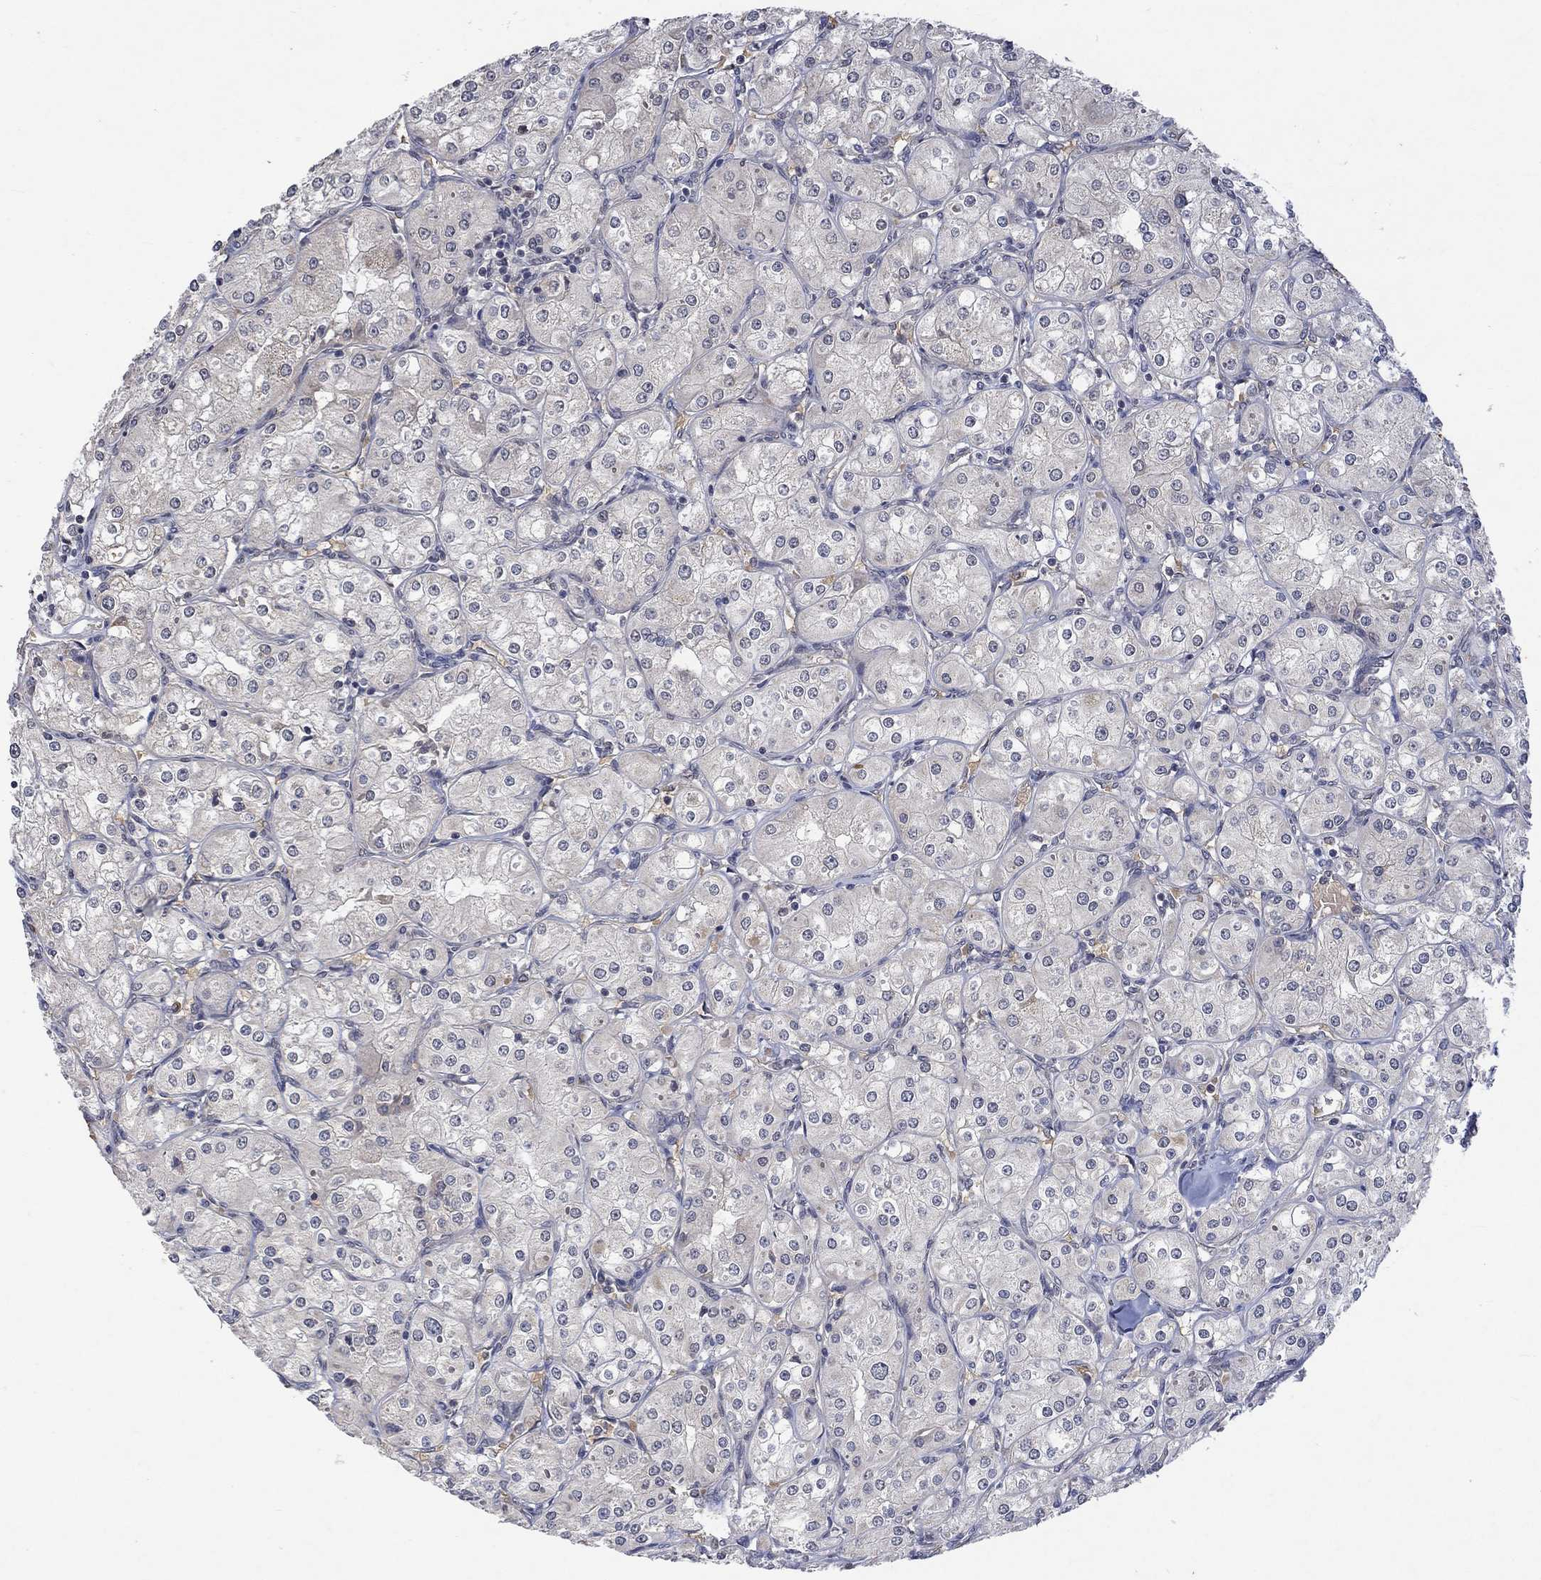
{"staining": {"intensity": "negative", "quantity": "none", "location": "none"}, "tissue": "renal cancer", "cell_type": "Tumor cells", "image_type": "cancer", "snomed": [{"axis": "morphology", "description": "Adenocarcinoma, NOS"}, {"axis": "topography", "description": "Kidney"}], "caption": "Immunohistochemistry of human adenocarcinoma (renal) reveals no expression in tumor cells.", "gene": "GRIN2D", "patient": {"sex": "male", "age": 77}}